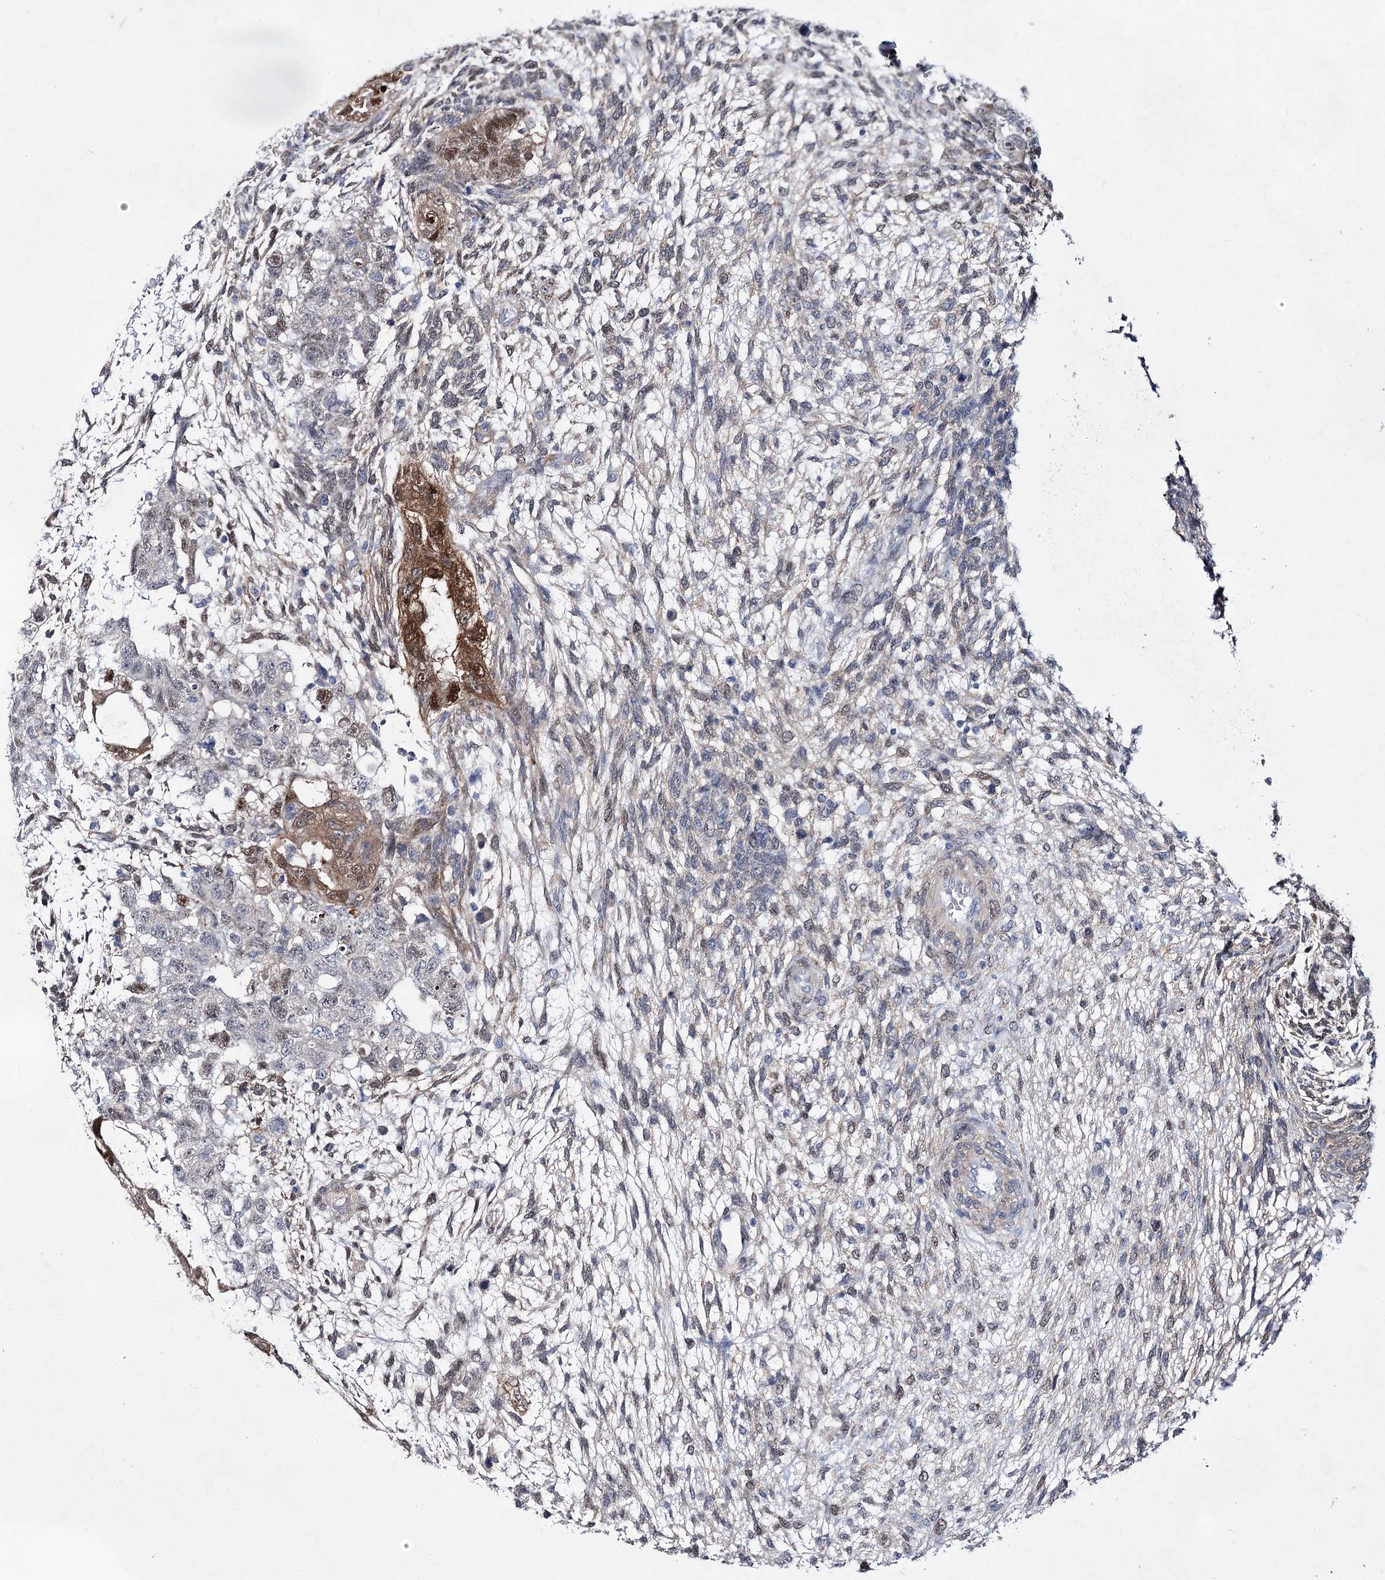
{"staining": {"intensity": "moderate", "quantity": "<25%", "location": "cytoplasmic/membranous,nuclear"}, "tissue": "testis cancer", "cell_type": "Tumor cells", "image_type": "cancer", "snomed": [{"axis": "morphology", "description": "Normal tissue, NOS"}, {"axis": "morphology", "description": "Carcinoma, Embryonal, NOS"}, {"axis": "topography", "description": "Testis"}], "caption": "Testis embryonal carcinoma stained with IHC reveals moderate cytoplasmic/membranous and nuclear staining in approximately <25% of tumor cells. The protein of interest is shown in brown color, while the nuclei are stained blue.", "gene": "UGDH", "patient": {"sex": "male", "age": 36}}